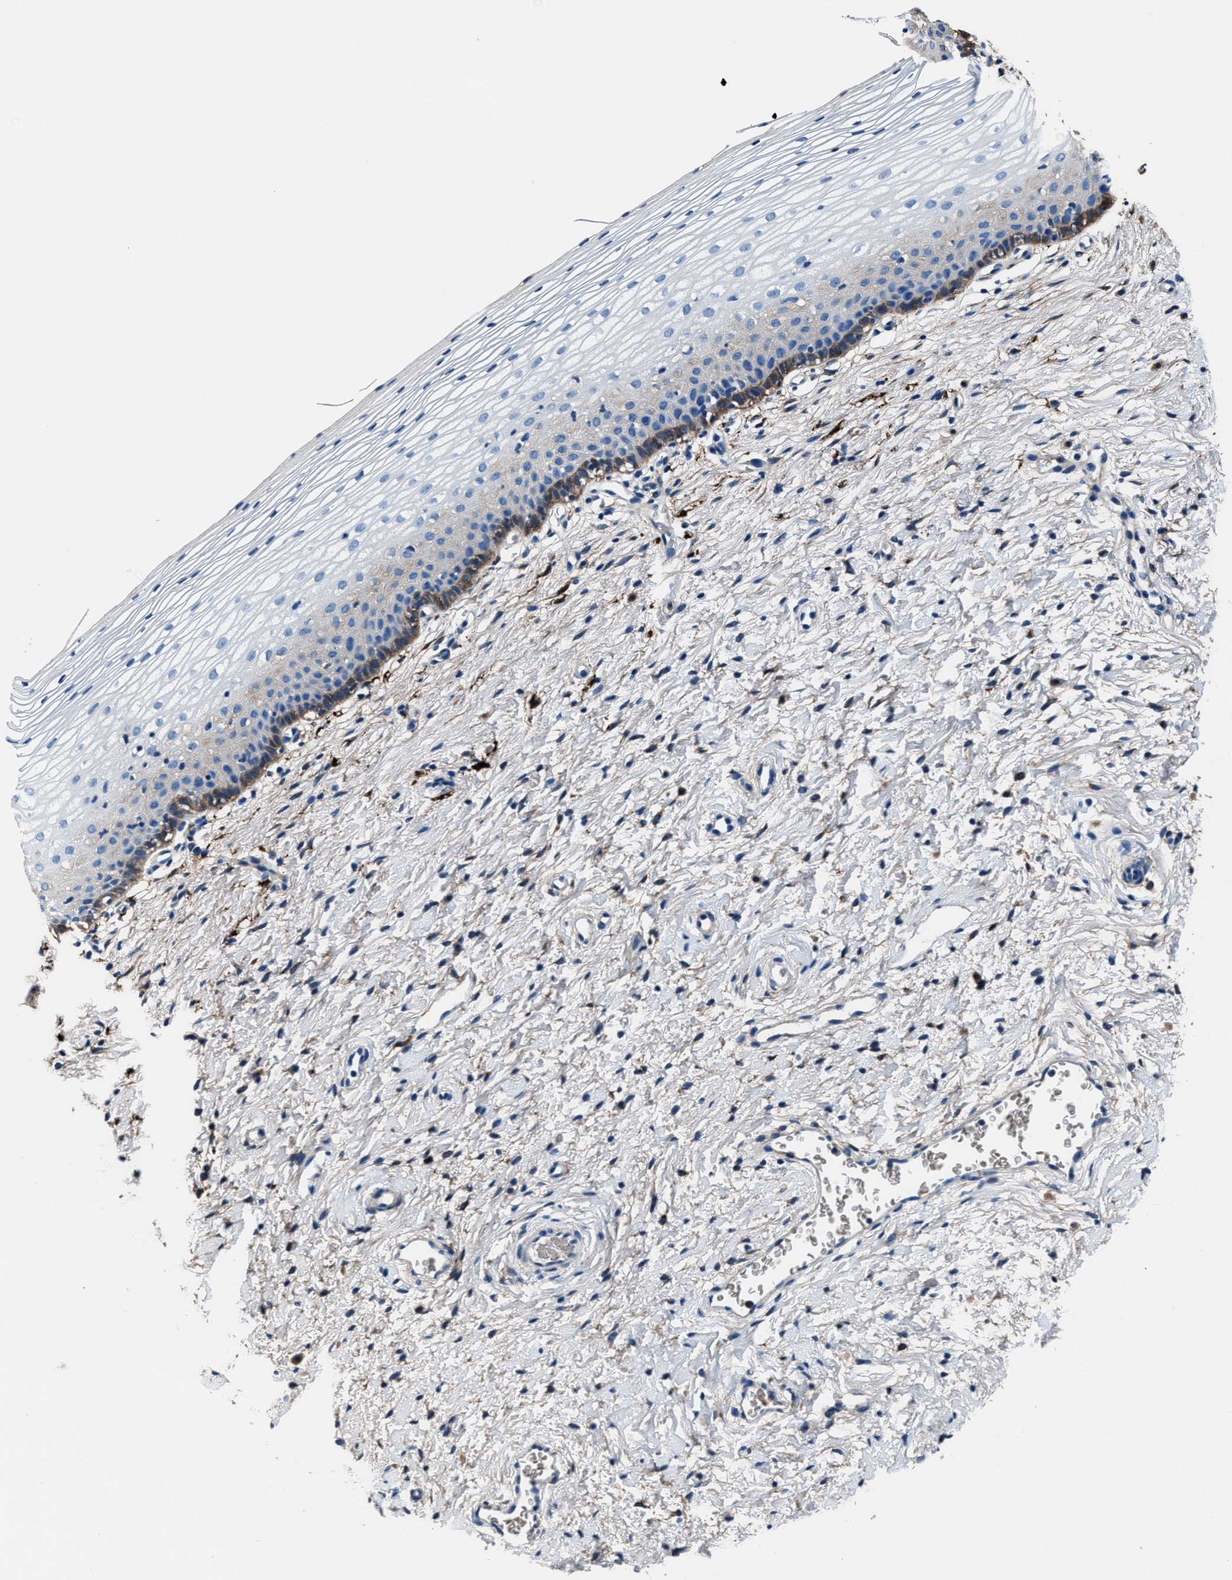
{"staining": {"intensity": "negative", "quantity": "none", "location": "none"}, "tissue": "cervix", "cell_type": "Glandular cells", "image_type": "normal", "snomed": [{"axis": "morphology", "description": "Normal tissue, NOS"}, {"axis": "topography", "description": "Cervix"}], "caption": "The micrograph demonstrates no staining of glandular cells in benign cervix.", "gene": "FTL", "patient": {"sex": "female", "age": 72}}